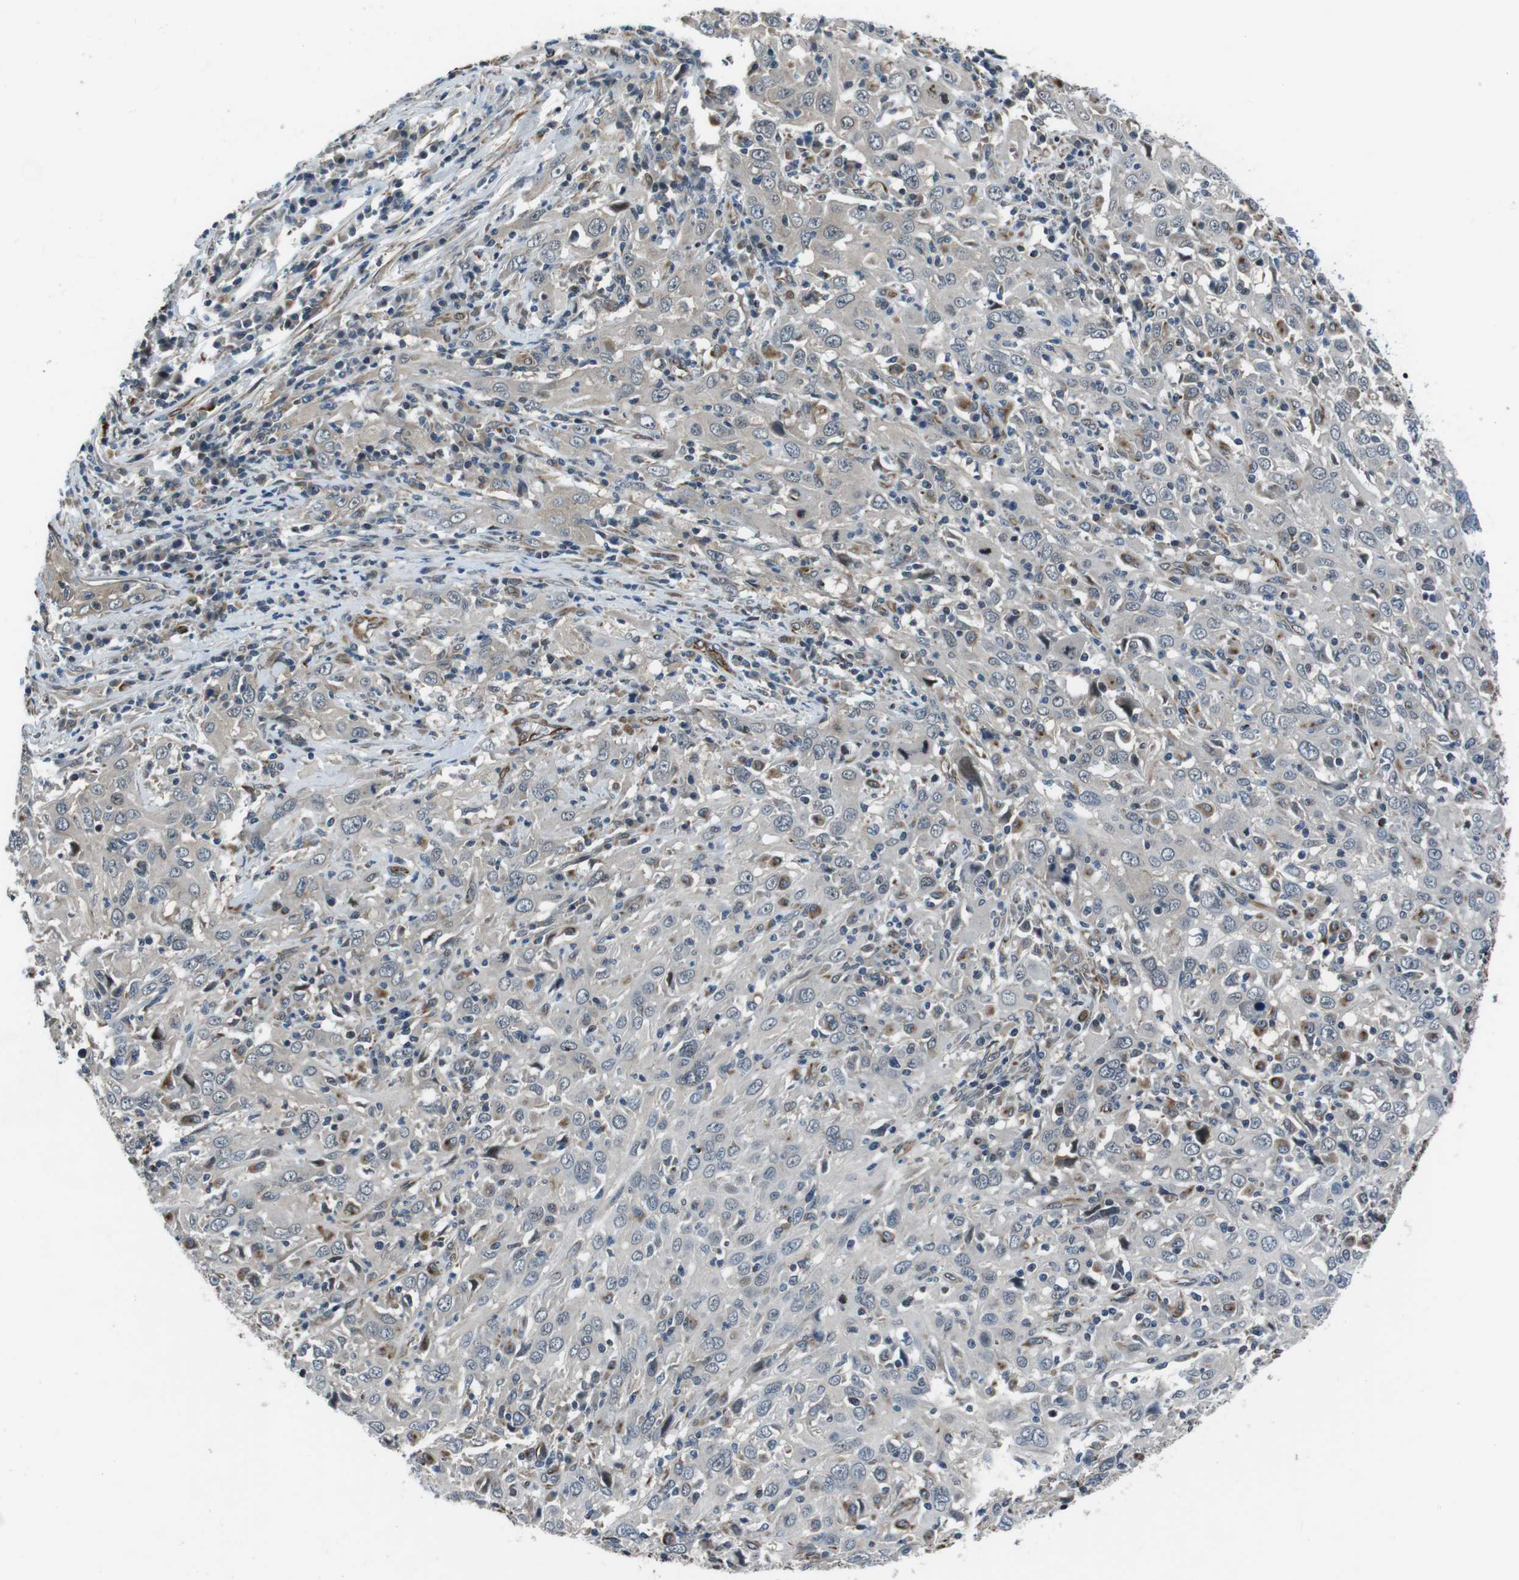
{"staining": {"intensity": "negative", "quantity": "none", "location": "none"}, "tissue": "cervical cancer", "cell_type": "Tumor cells", "image_type": "cancer", "snomed": [{"axis": "morphology", "description": "Squamous cell carcinoma, NOS"}, {"axis": "topography", "description": "Cervix"}], "caption": "Histopathology image shows no significant protein expression in tumor cells of cervical squamous cell carcinoma. (Stains: DAB (3,3'-diaminobenzidine) immunohistochemistry with hematoxylin counter stain, Microscopy: brightfield microscopy at high magnification).", "gene": "LRRC49", "patient": {"sex": "female", "age": 46}}